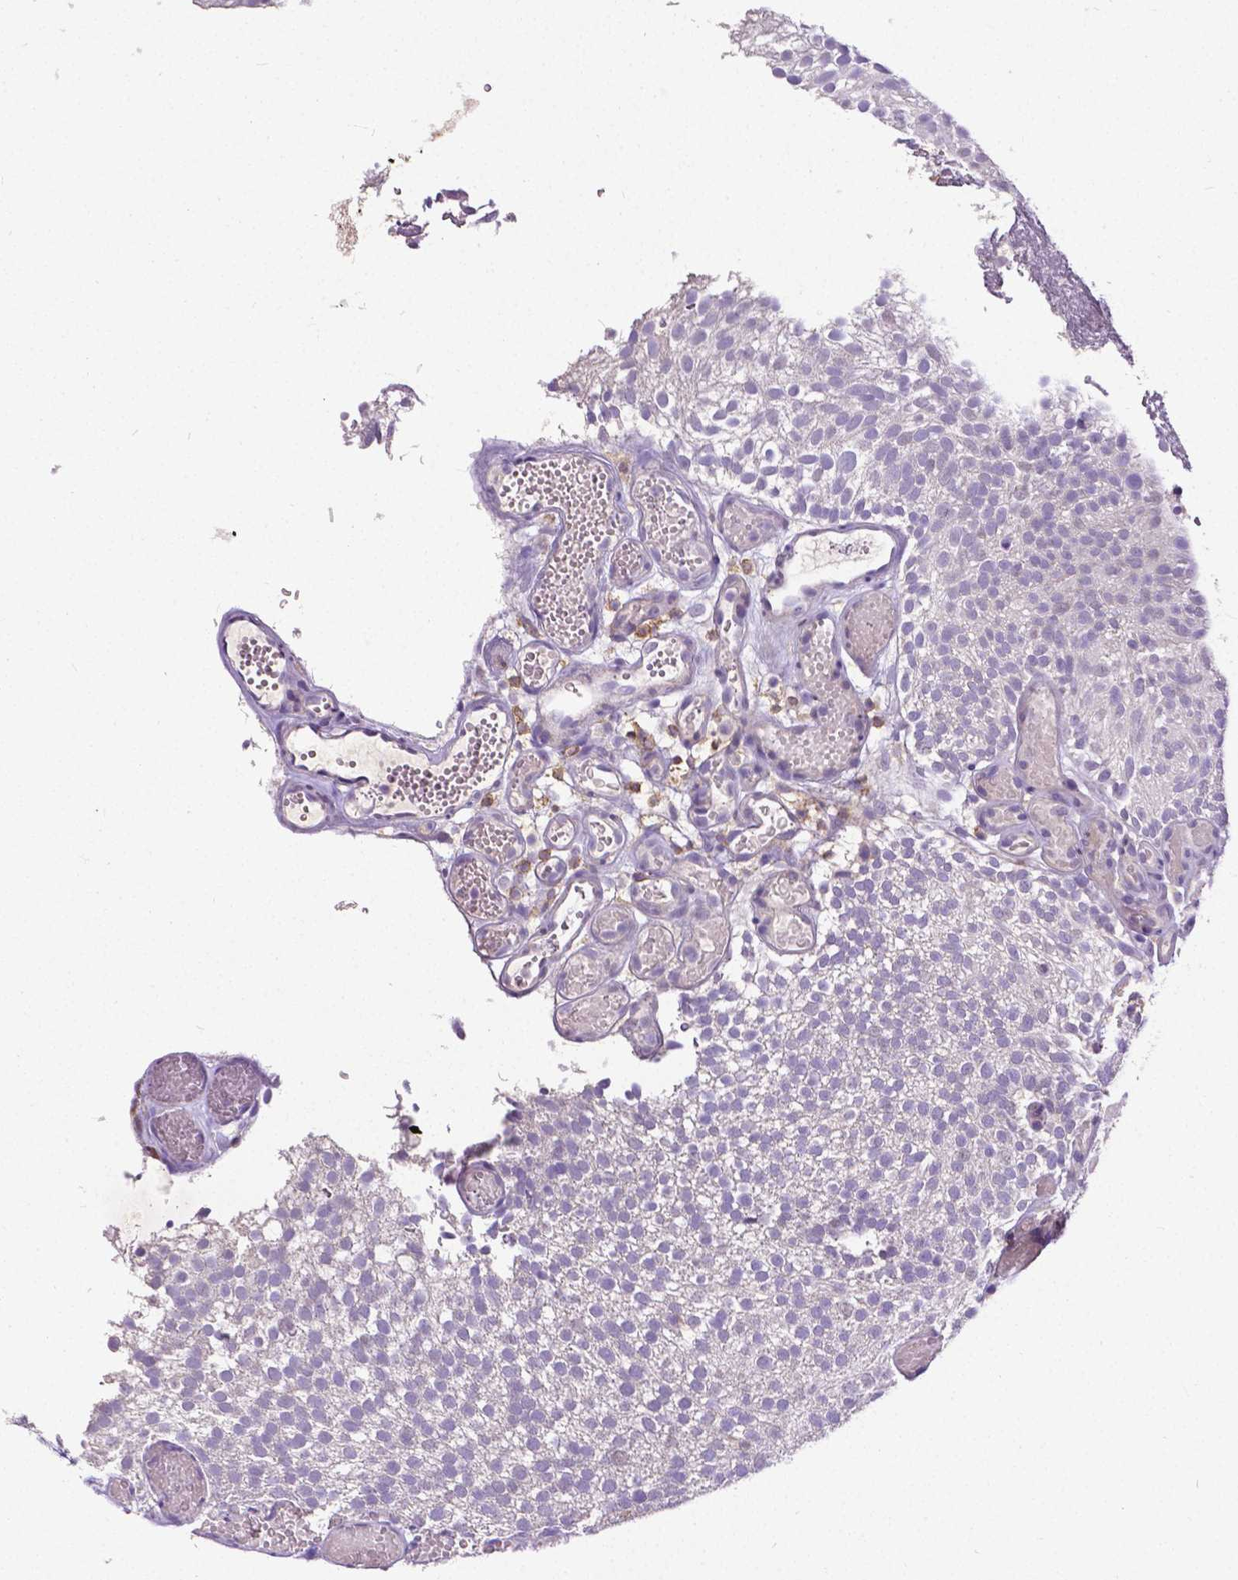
{"staining": {"intensity": "negative", "quantity": "none", "location": "none"}, "tissue": "urothelial cancer", "cell_type": "Tumor cells", "image_type": "cancer", "snomed": [{"axis": "morphology", "description": "Urothelial carcinoma, Low grade"}, {"axis": "topography", "description": "Urinary bladder"}], "caption": "Immunohistochemistry (IHC) histopathology image of neoplastic tissue: urothelial cancer stained with DAB reveals no significant protein expression in tumor cells.", "gene": "CD4", "patient": {"sex": "male", "age": 78}}